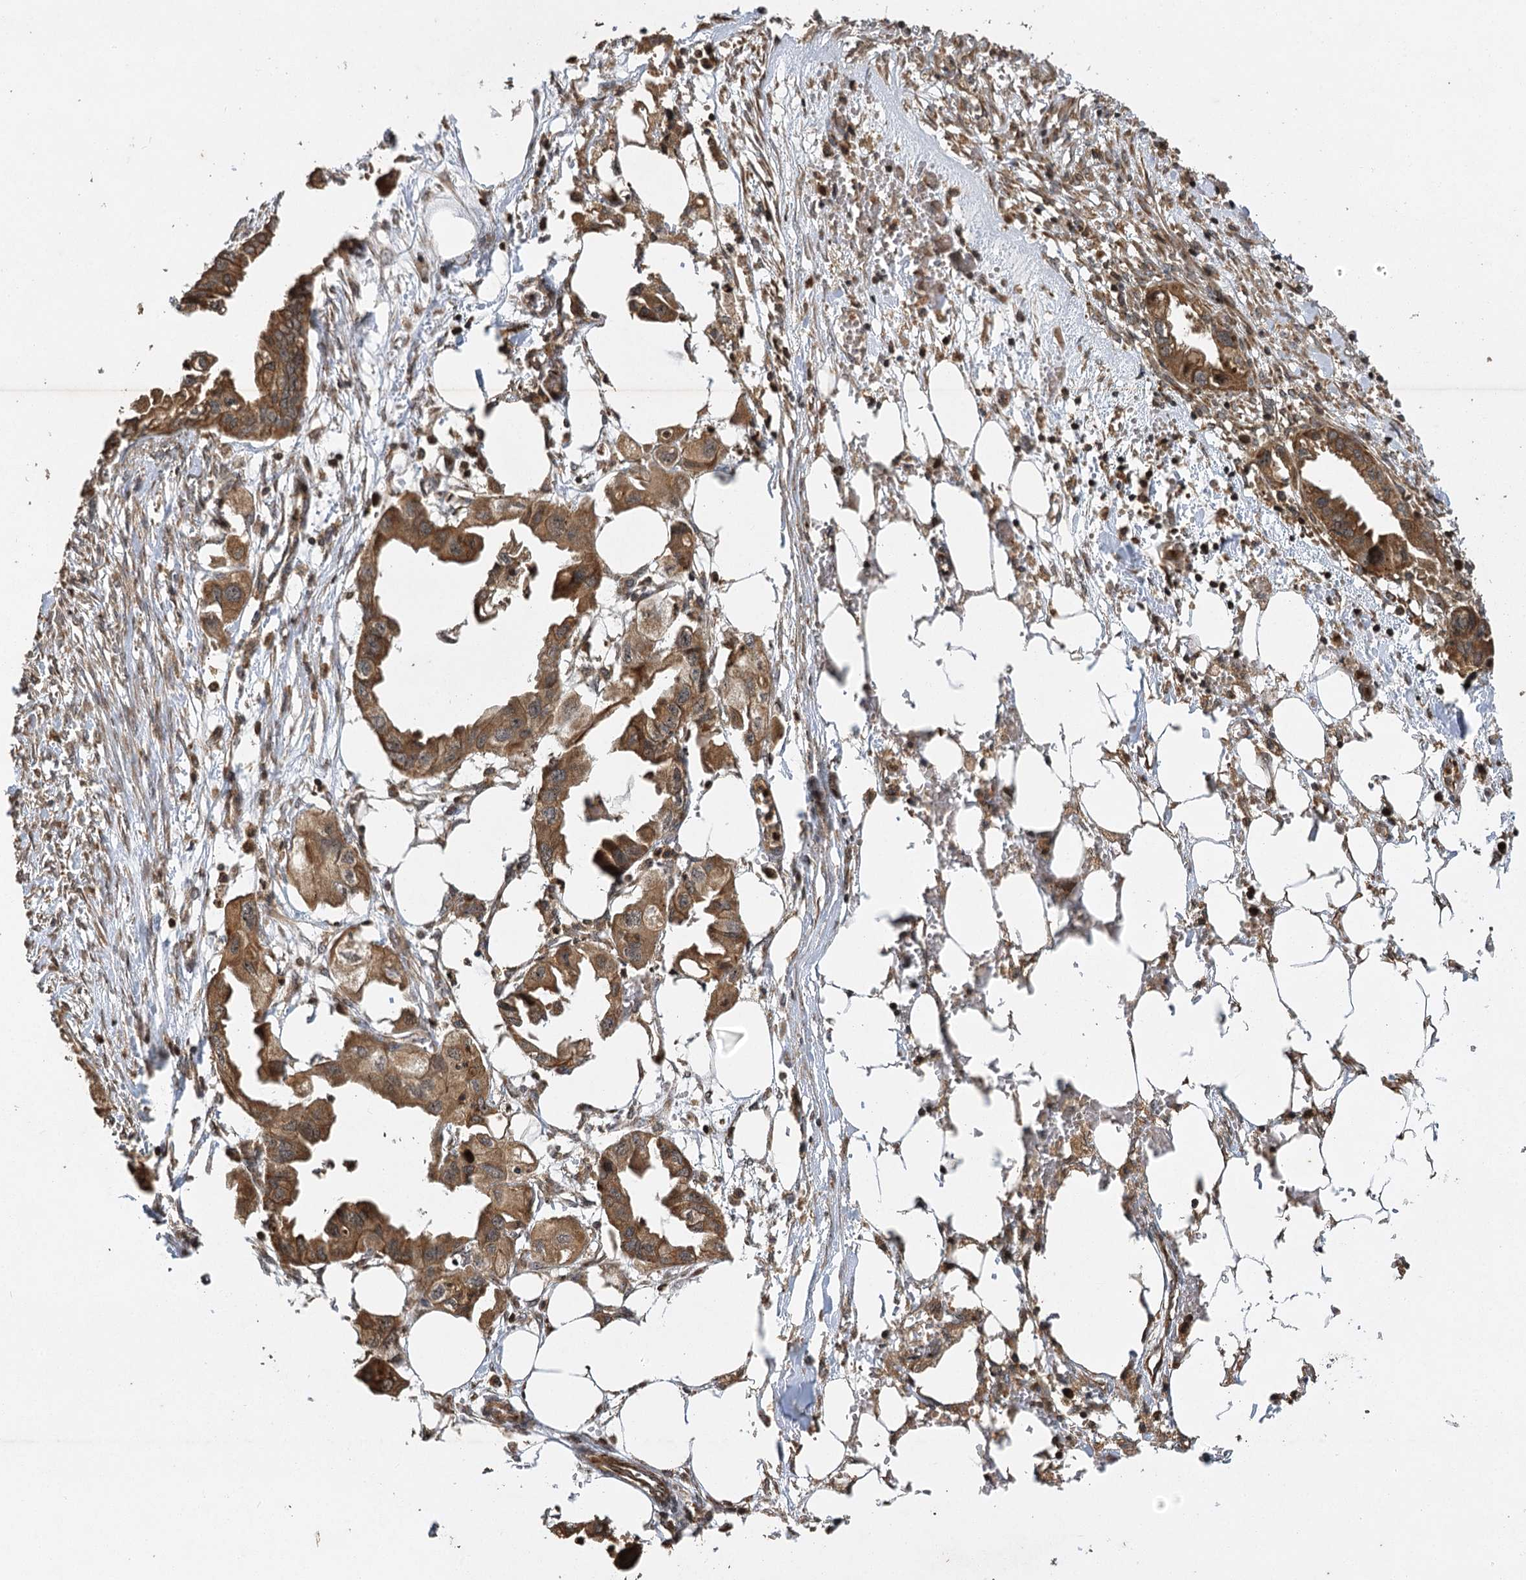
{"staining": {"intensity": "moderate", "quantity": ">75%", "location": "cytoplasmic/membranous"}, "tissue": "endometrial cancer", "cell_type": "Tumor cells", "image_type": "cancer", "snomed": [{"axis": "morphology", "description": "Adenocarcinoma, NOS"}, {"axis": "morphology", "description": "Adenocarcinoma, metastatic, NOS"}, {"axis": "topography", "description": "Adipose tissue"}, {"axis": "topography", "description": "Endometrium"}], "caption": "Endometrial metastatic adenocarcinoma tissue reveals moderate cytoplasmic/membranous staining in about >75% of tumor cells, visualized by immunohistochemistry.", "gene": "IL11RA", "patient": {"sex": "female", "age": 67}}